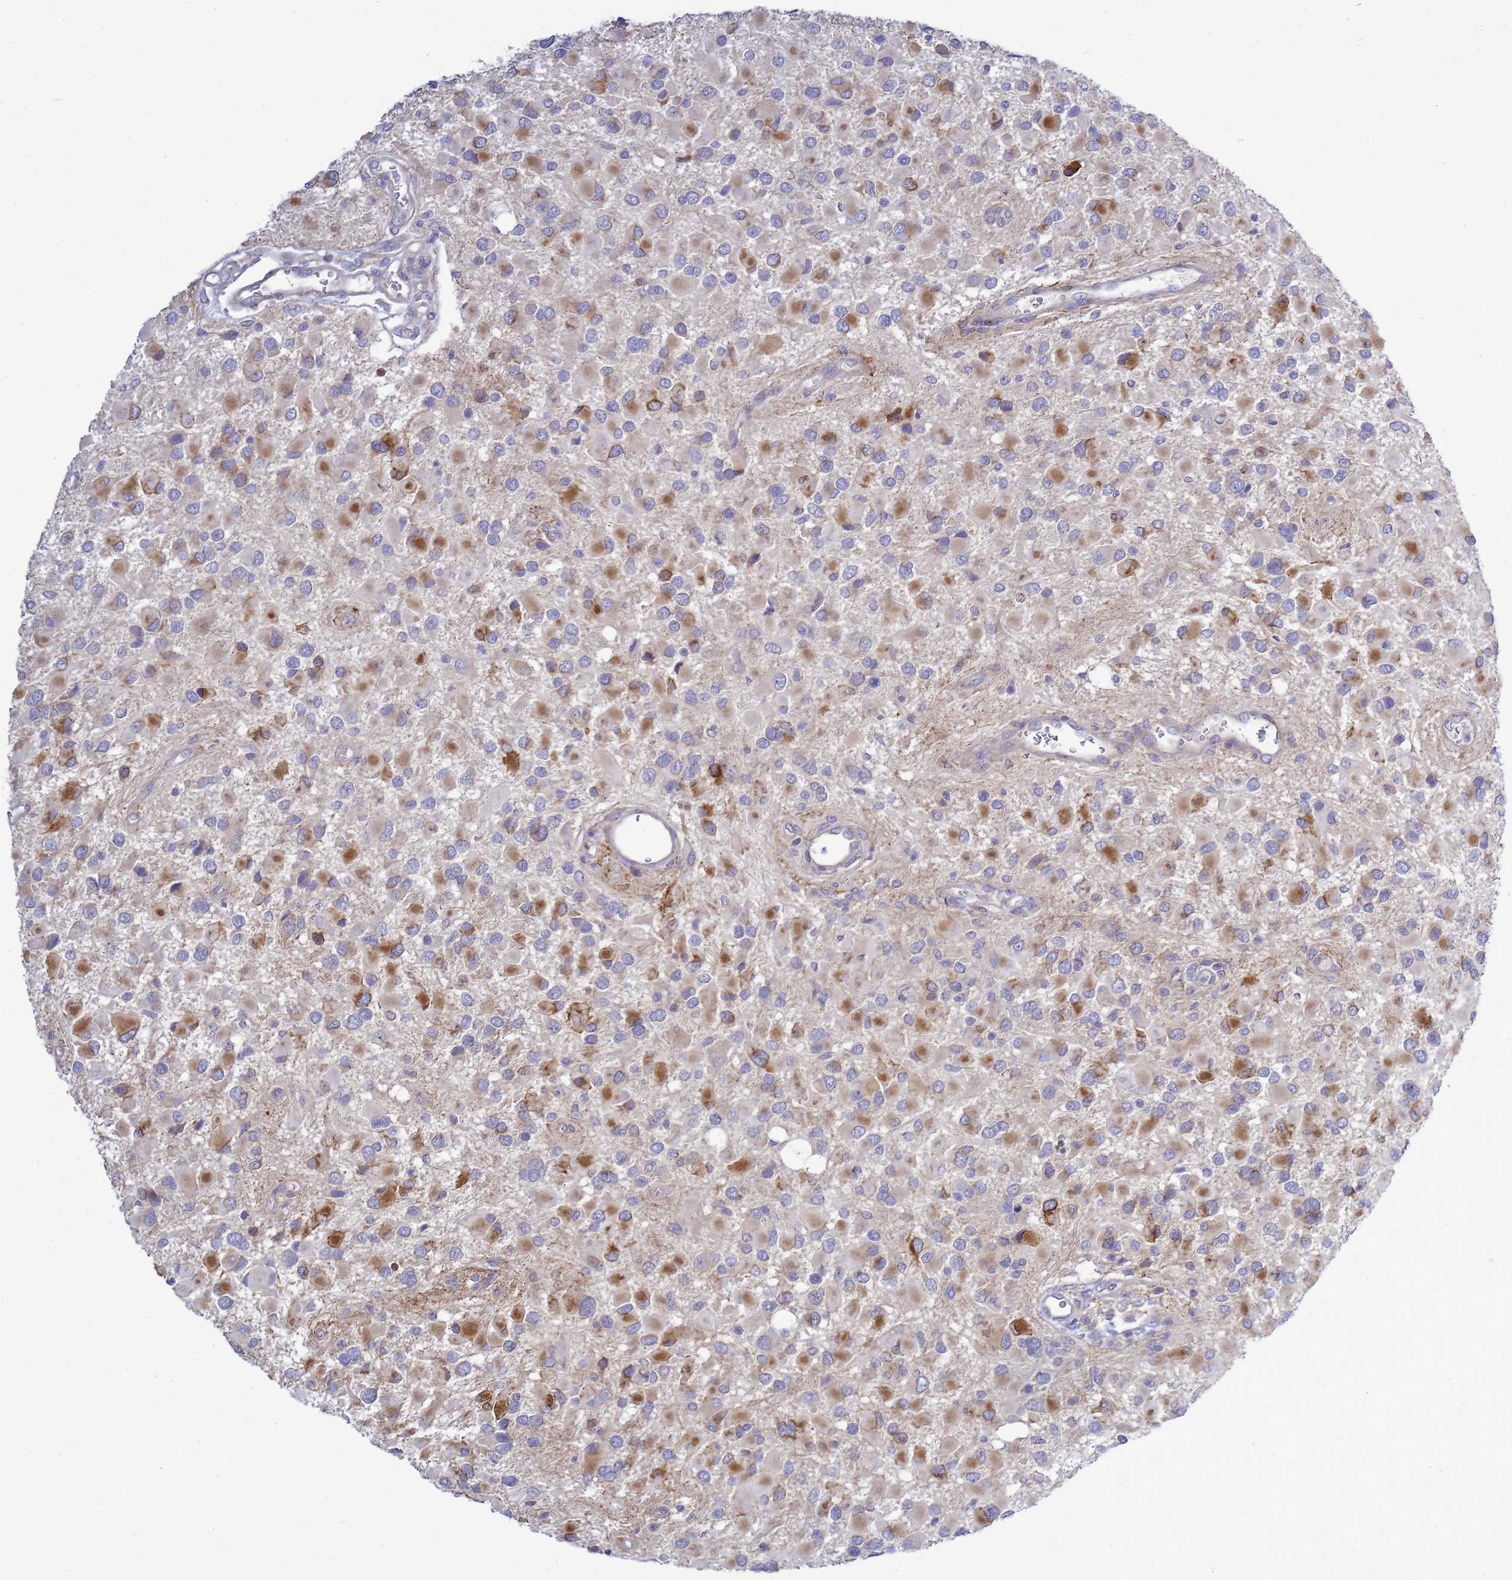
{"staining": {"intensity": "moderate", "quantity": "25%-75%", "location": "cytoplasmic/membranous"}, "tissue": "glioma", "cell_type": "Tumor cells", "image_type": "cancer", "snomed": [{"axis": "morphology", "description": "Glioma, malignant, High grade"}, {"axis": "topography", "description": "Brain"}], "caption": "Brown immunohistochemical staining in human glioma displays moderate cytoplasmic/membranous staining in approximately 25%-75% of tumor cells. (DAB IHC with brightfield microscopy, high magnification).", "gene": "MON1B", "patient": {"sex": "male", "age": 53}}